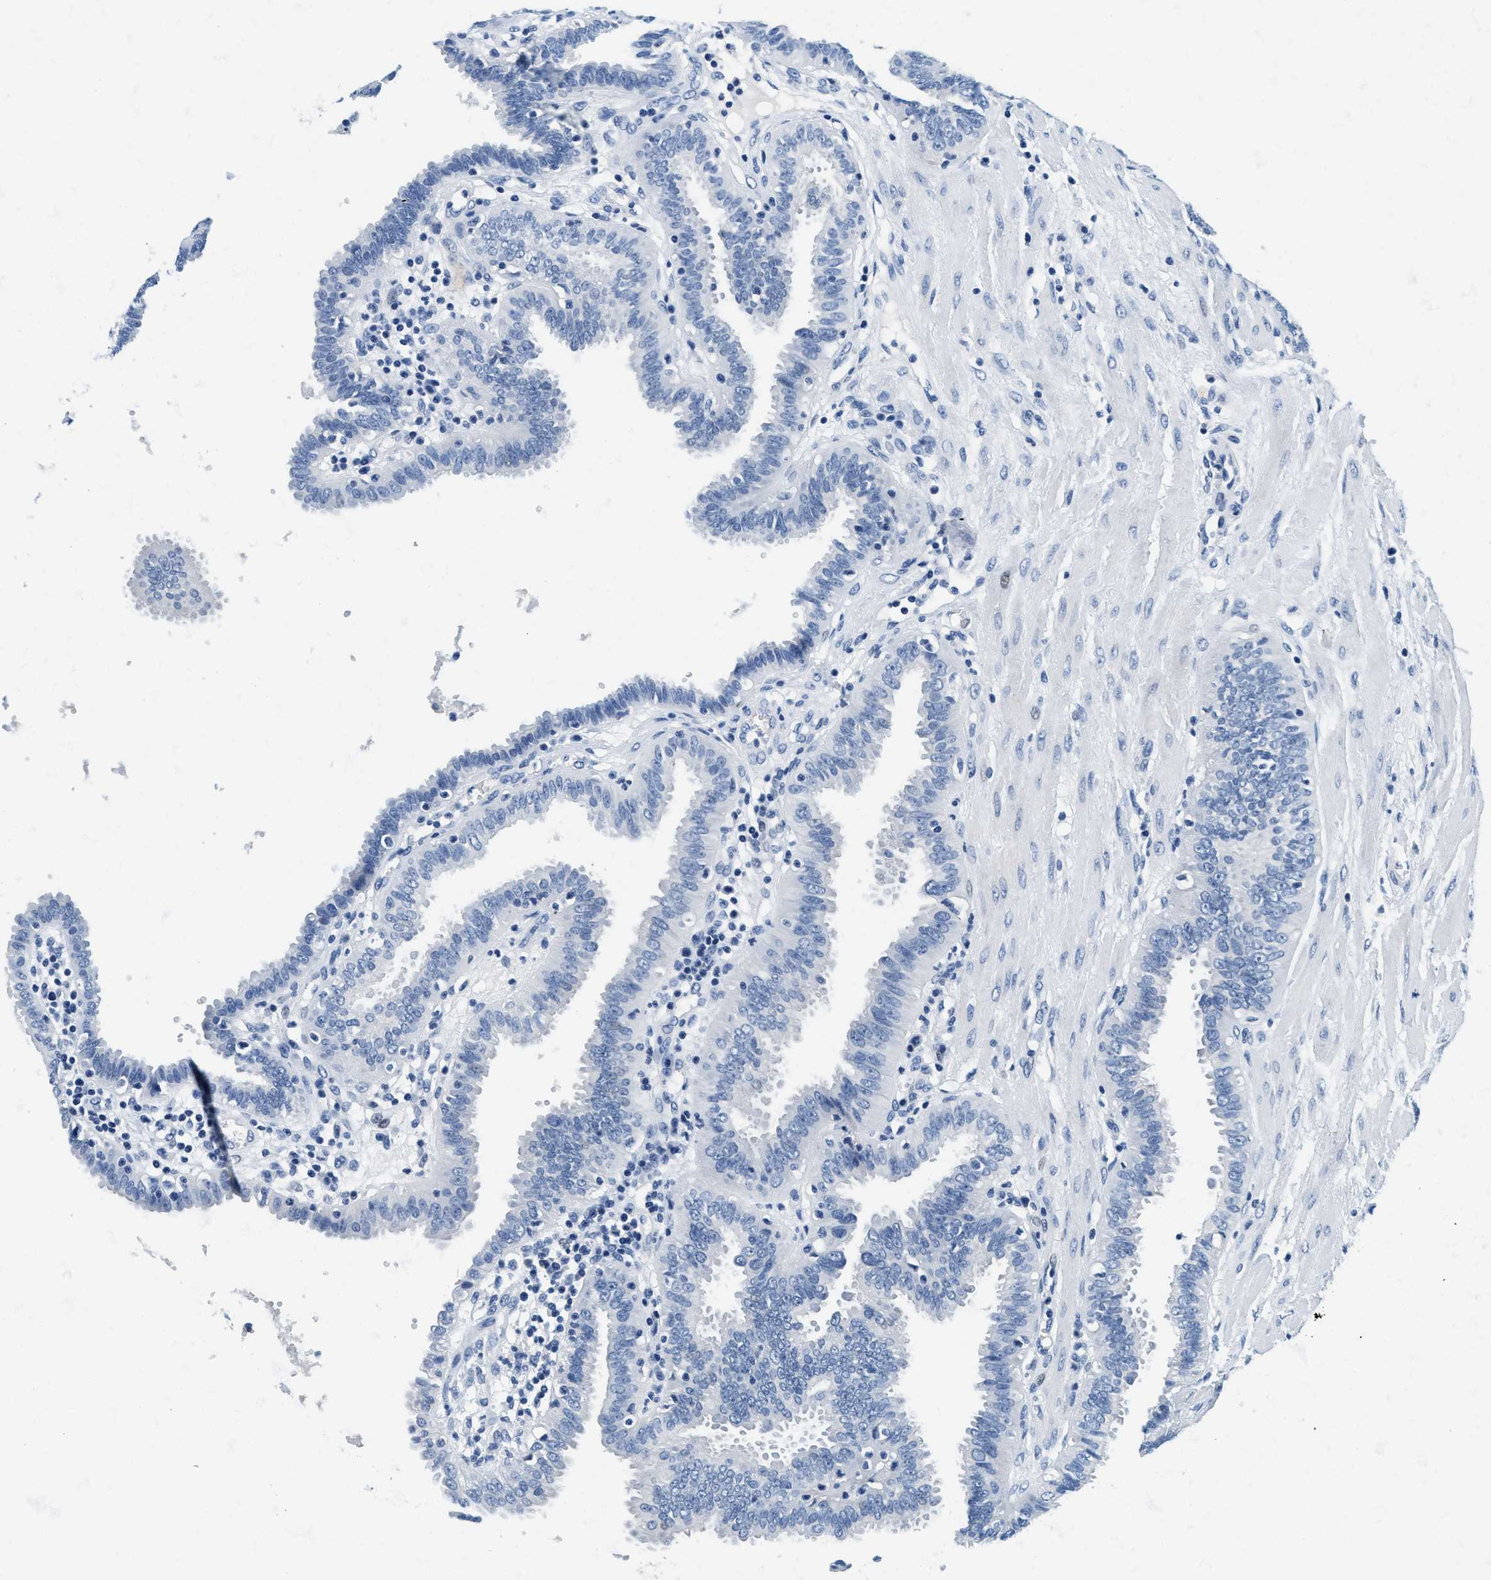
{"staining": {"intensity": "negative", "quantity": "none", "location": "none"}, "tissue": "fallopian tube", "cell_type": "Glandular cells", "image_type": "normal", "snomed": [{"axis": "morphology", "description": "Normal tissue, NOS"}, {"axis": "topography", "description": "Fallopian tube"}], "caption": "DAB immunohistochemical staining of normal human fallopian tube exhibits no significant staining in glandular cells.", "gene": "GSTM3", "patient": {"sex": "female", "age": 32}}